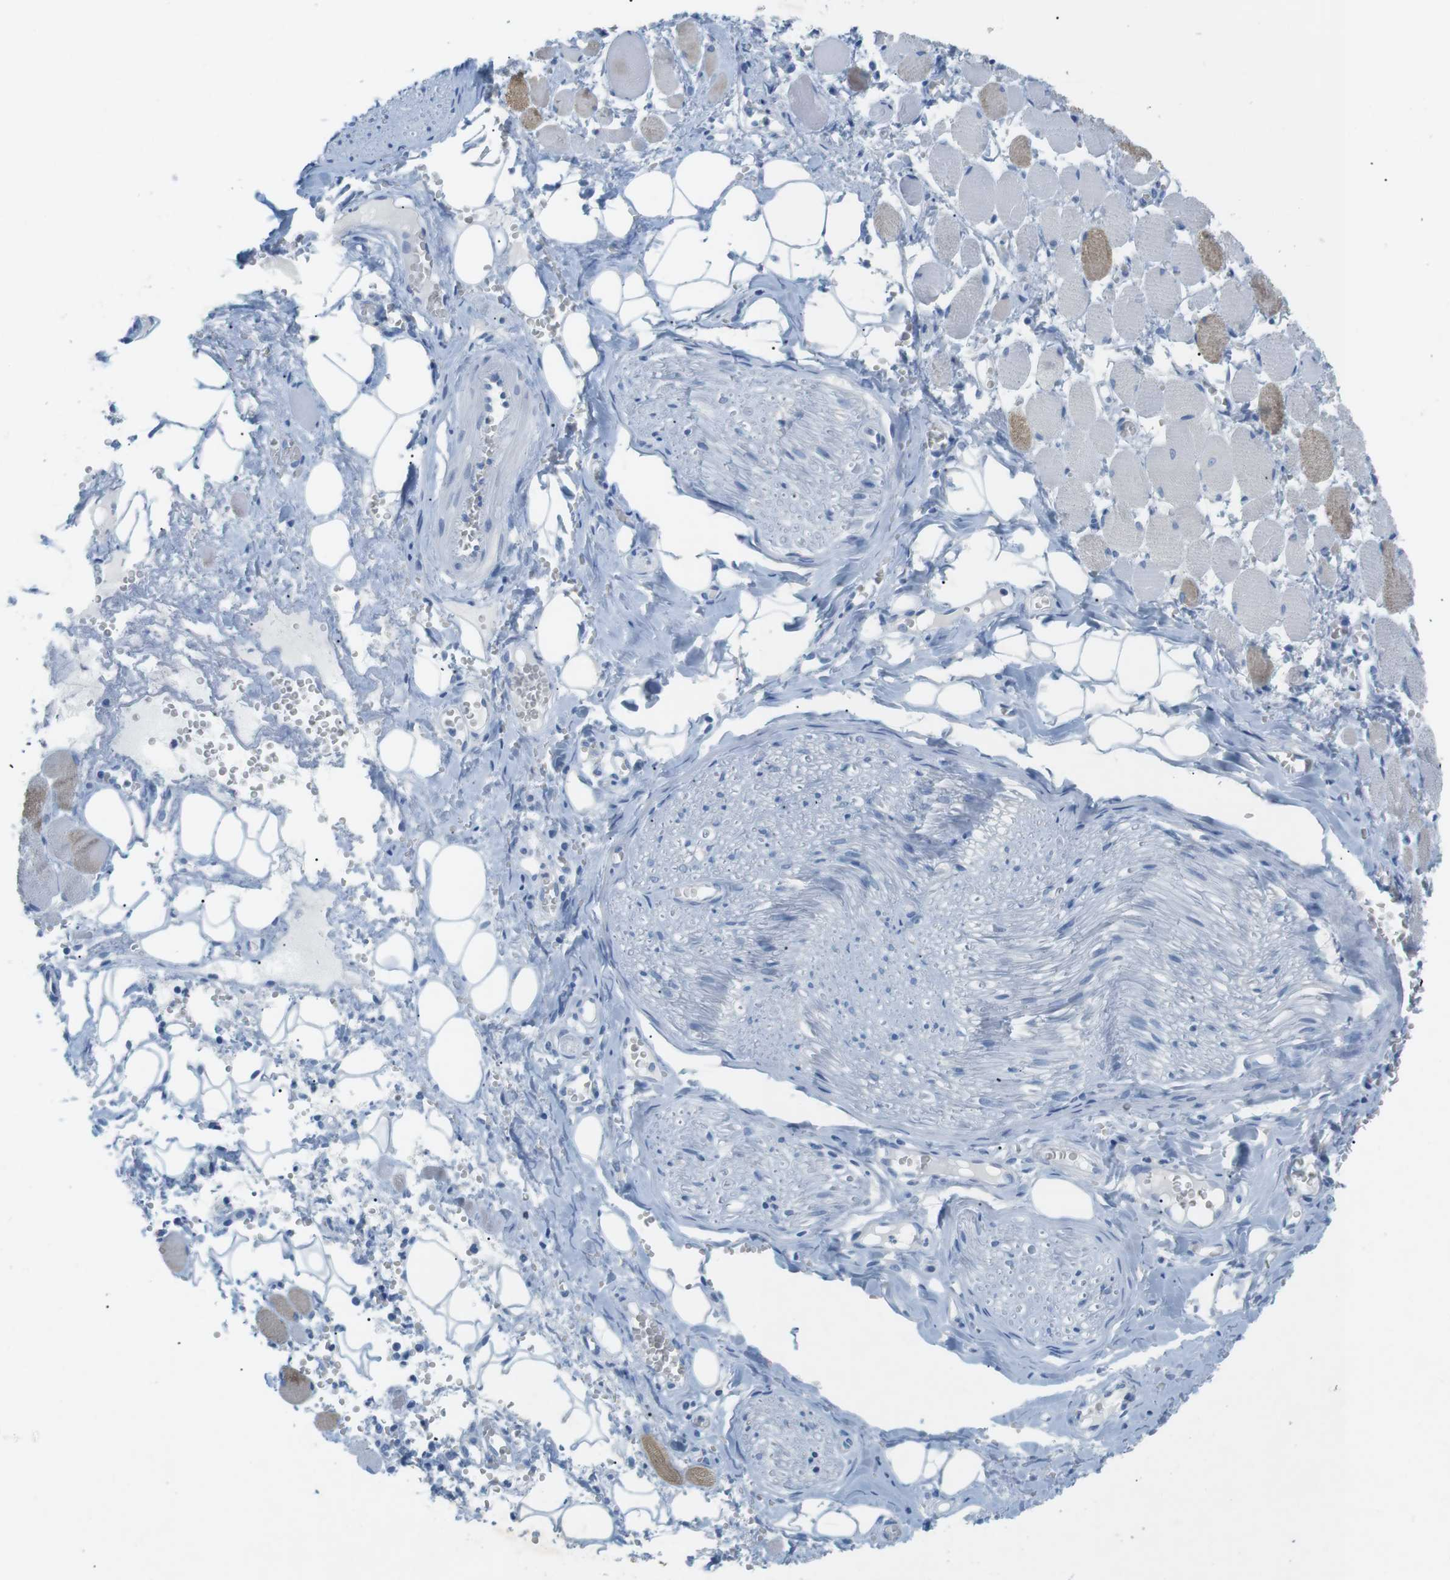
{"staining": {"intensity": "negative", "quantity": "none", "location": "none"}, "tissue": "adipose tissue", "cell_type": "Adipocytes", "image_type": "normal", "snomed": [{"axis": "morphology", "description": "Squamous cell carcinoma, NOS"}, {"axis": "topography", "description": "Oral tissue"}, {"axis": "topography", "description": "Head-Neck"}], "caption": "The micrograph demonstrates no staining of adipocytes in normal adipose tissue.", "gene": "SALL4", "patient": {"sex": "female", "age": 50}}